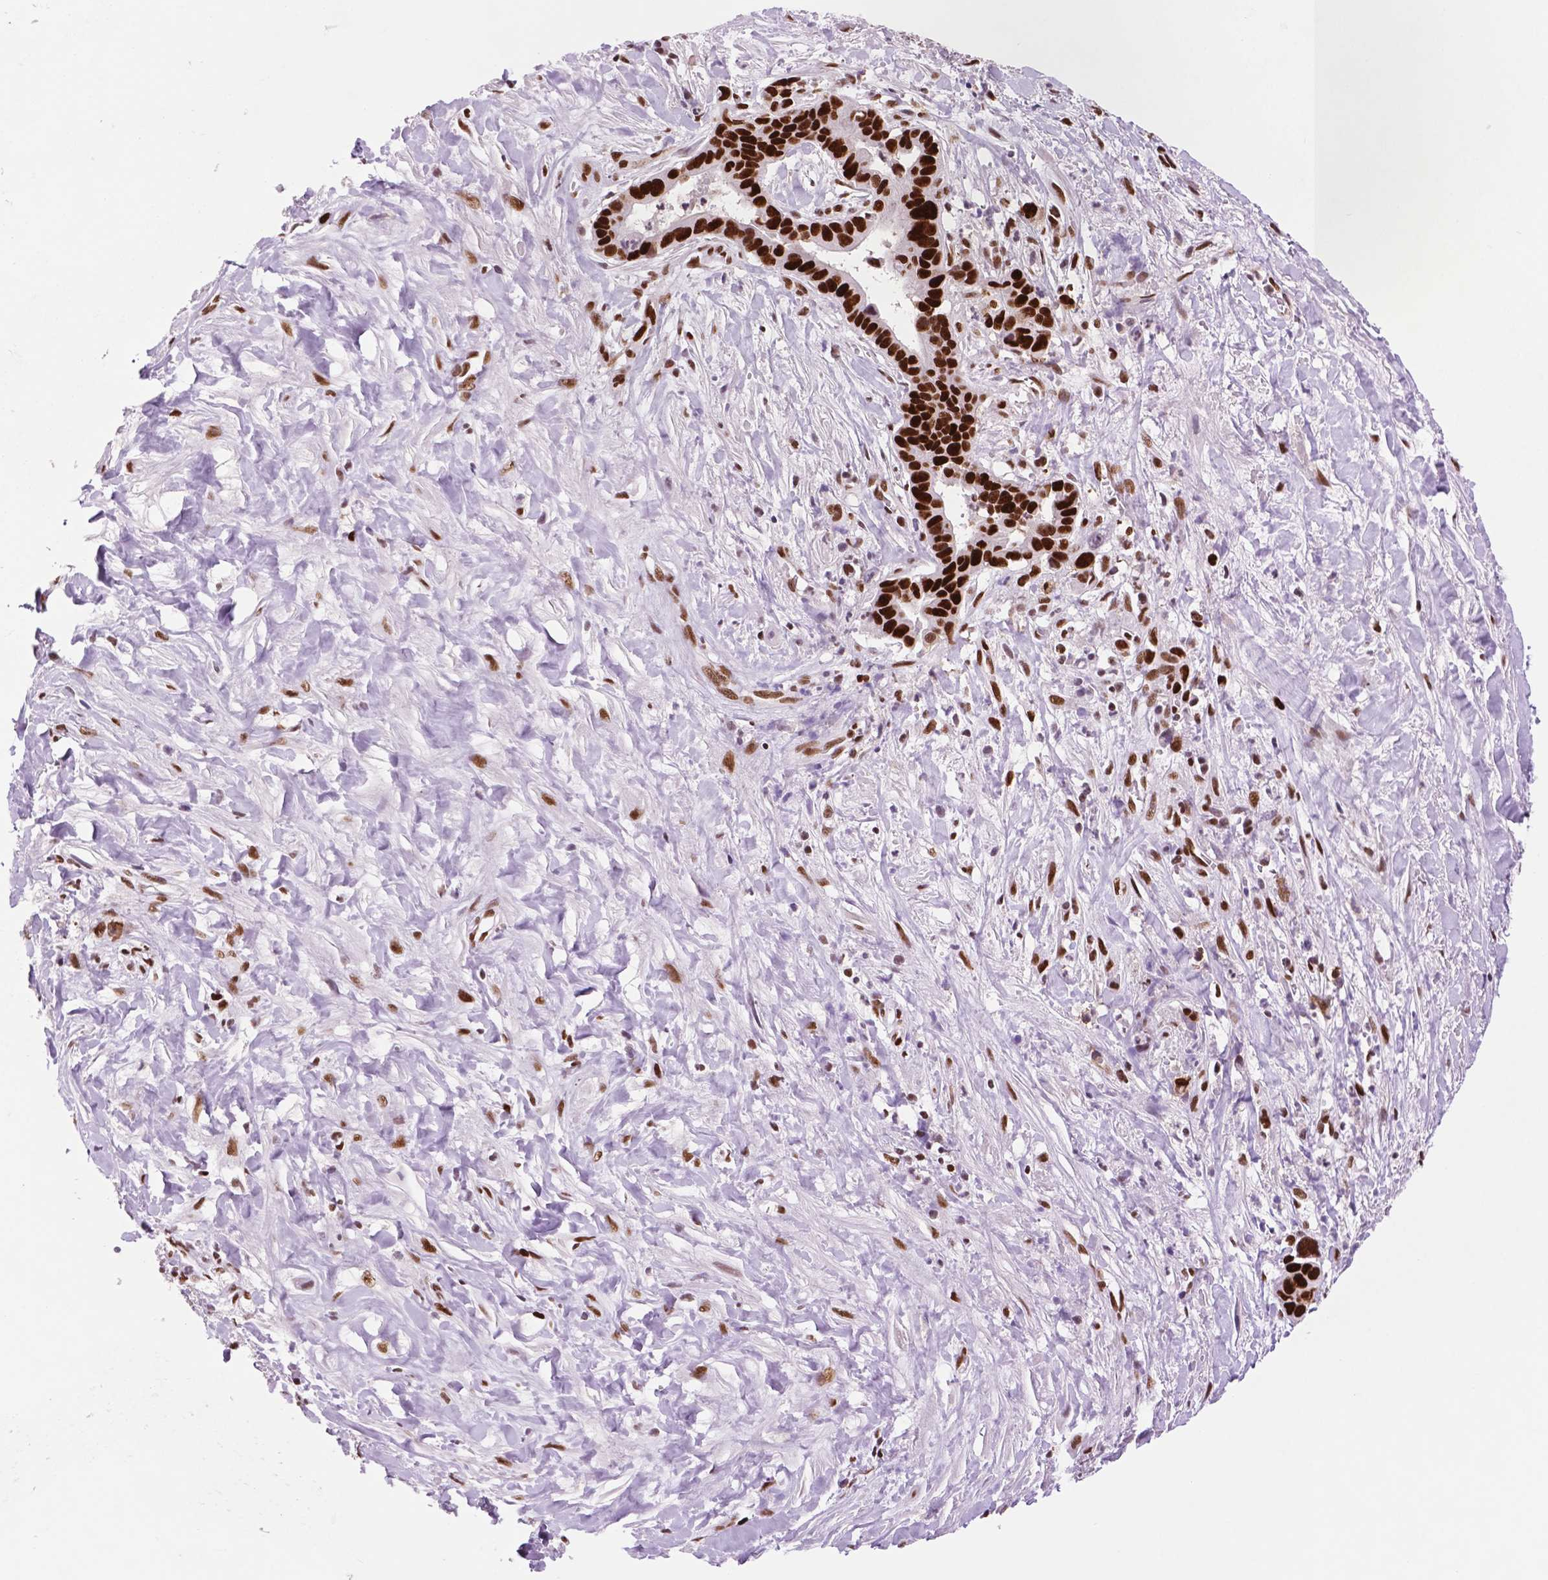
{"staining": {"intensity": "strong", "quantity": ">75%", "location": "nuclear"}, "tissue": "liver cancer", "cell_type": "Tumor cells", "image_type": "cancer", "snomed": [{"axis": "morphology", "description": "Cholangiocarcinoma"}, {"axis": "topography", "description": "Liver"}], "caption": "Immunohistochemistry (IHC) image of liver cholangiocarcinoma stained for a protein (brown), which demonstrates high levels of strong nuclear expression in approximately >75% of tumor cells.", "gene": "MSH6", "patient": {"sex": "female", "age": 79}}